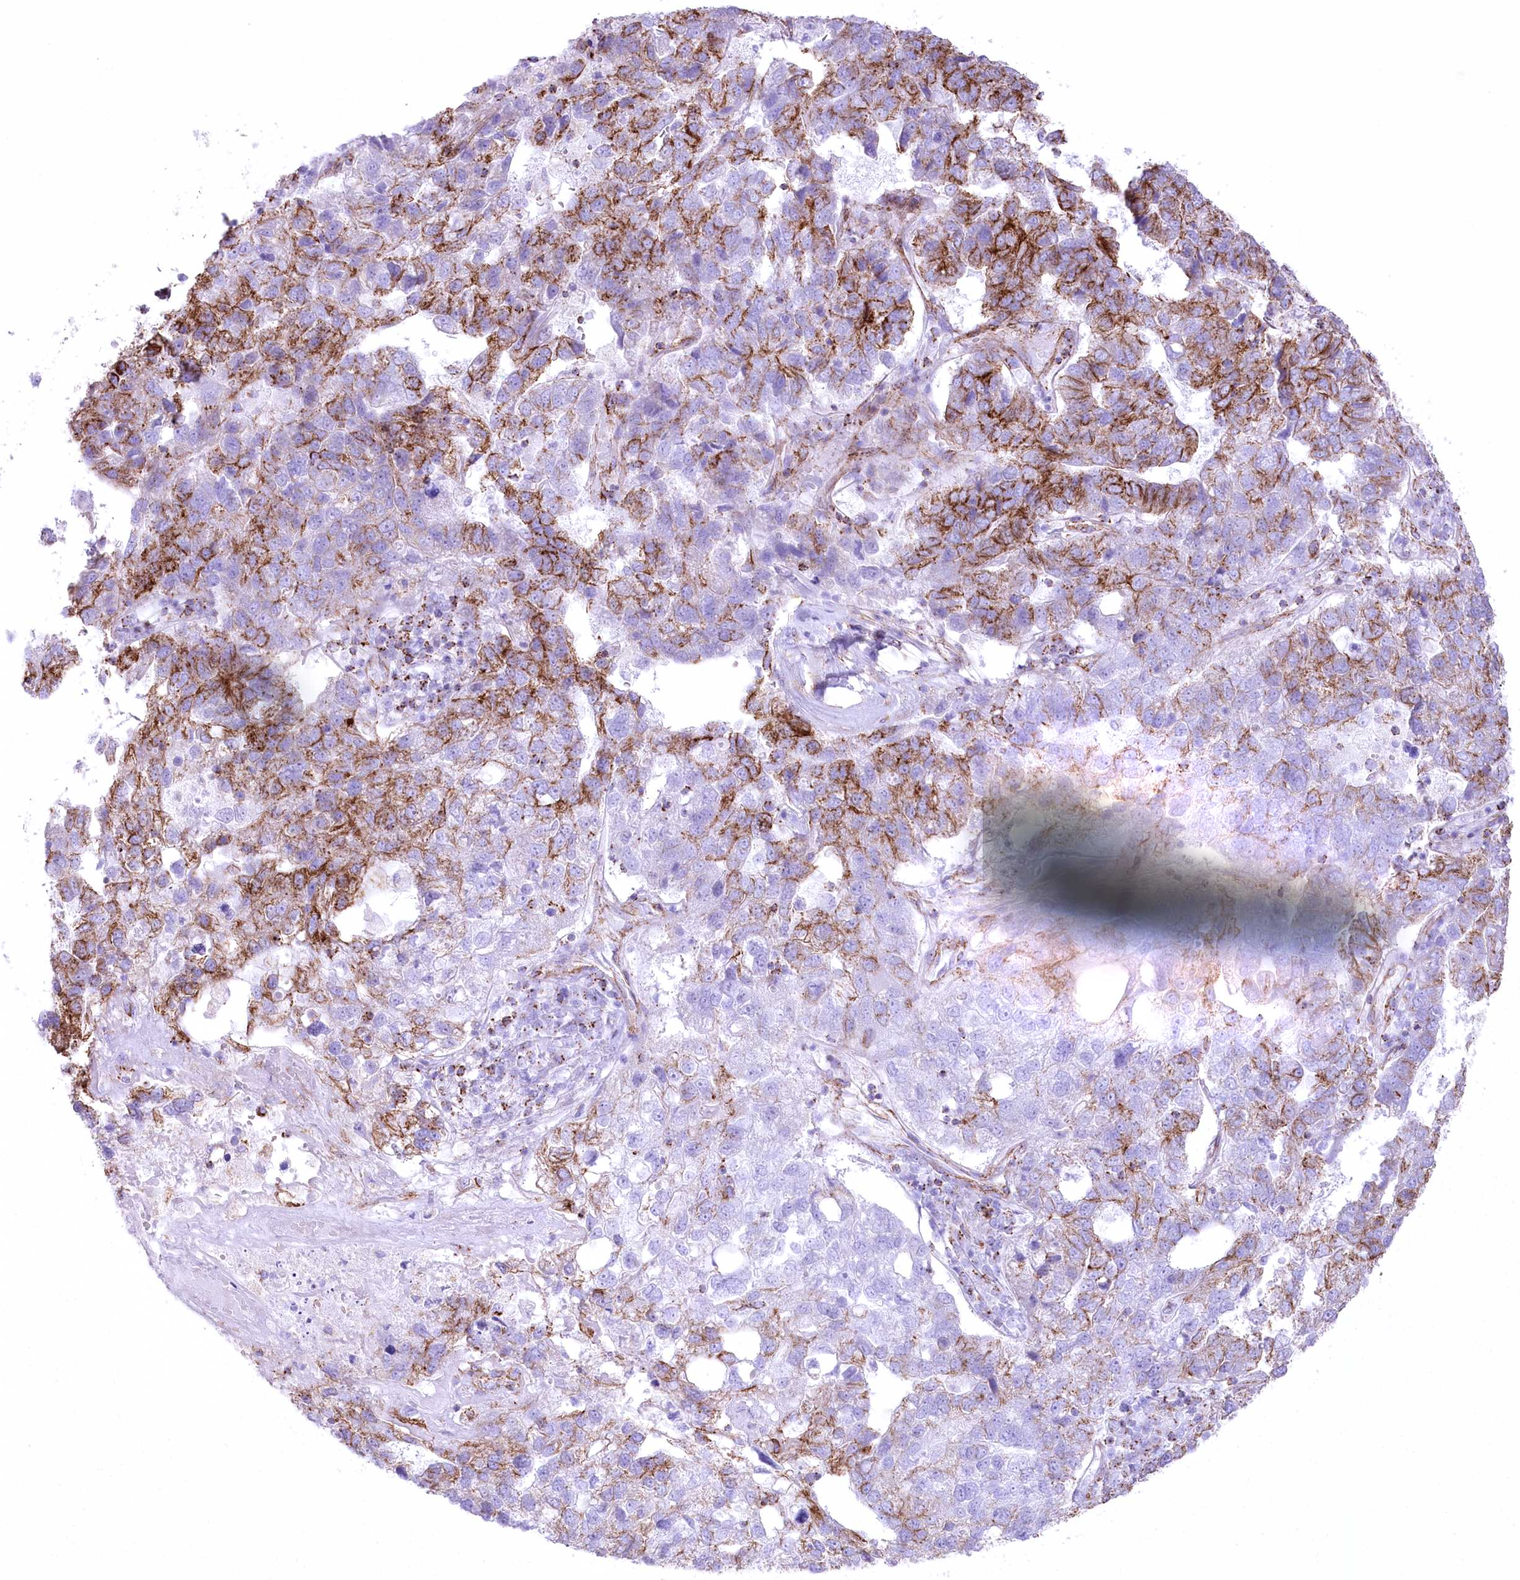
{"staining": {"intensity": "strong", "quantity": "25%-75%", "location": "cytoplasmic/membranous"}, "tissue": "pancreatic cancer", "cell_type": "Tumor cells", "image_type": "cancer", "snomed": [{"axis": "morphology", "description": "Adenocarcinoma, NOS"}, {"axis": "topography", "description": "Pancreas"}], "caption": "This micrograph demonstrates immunohistochemistry (IHC) staining of human adenocarcinoma (pancreatic), with high strong cytoplasmic/membranous expression in about 25%-75% of tumor cells.", "gene": "FAM216A", "patient": {"sex": "female", "age": 61}}